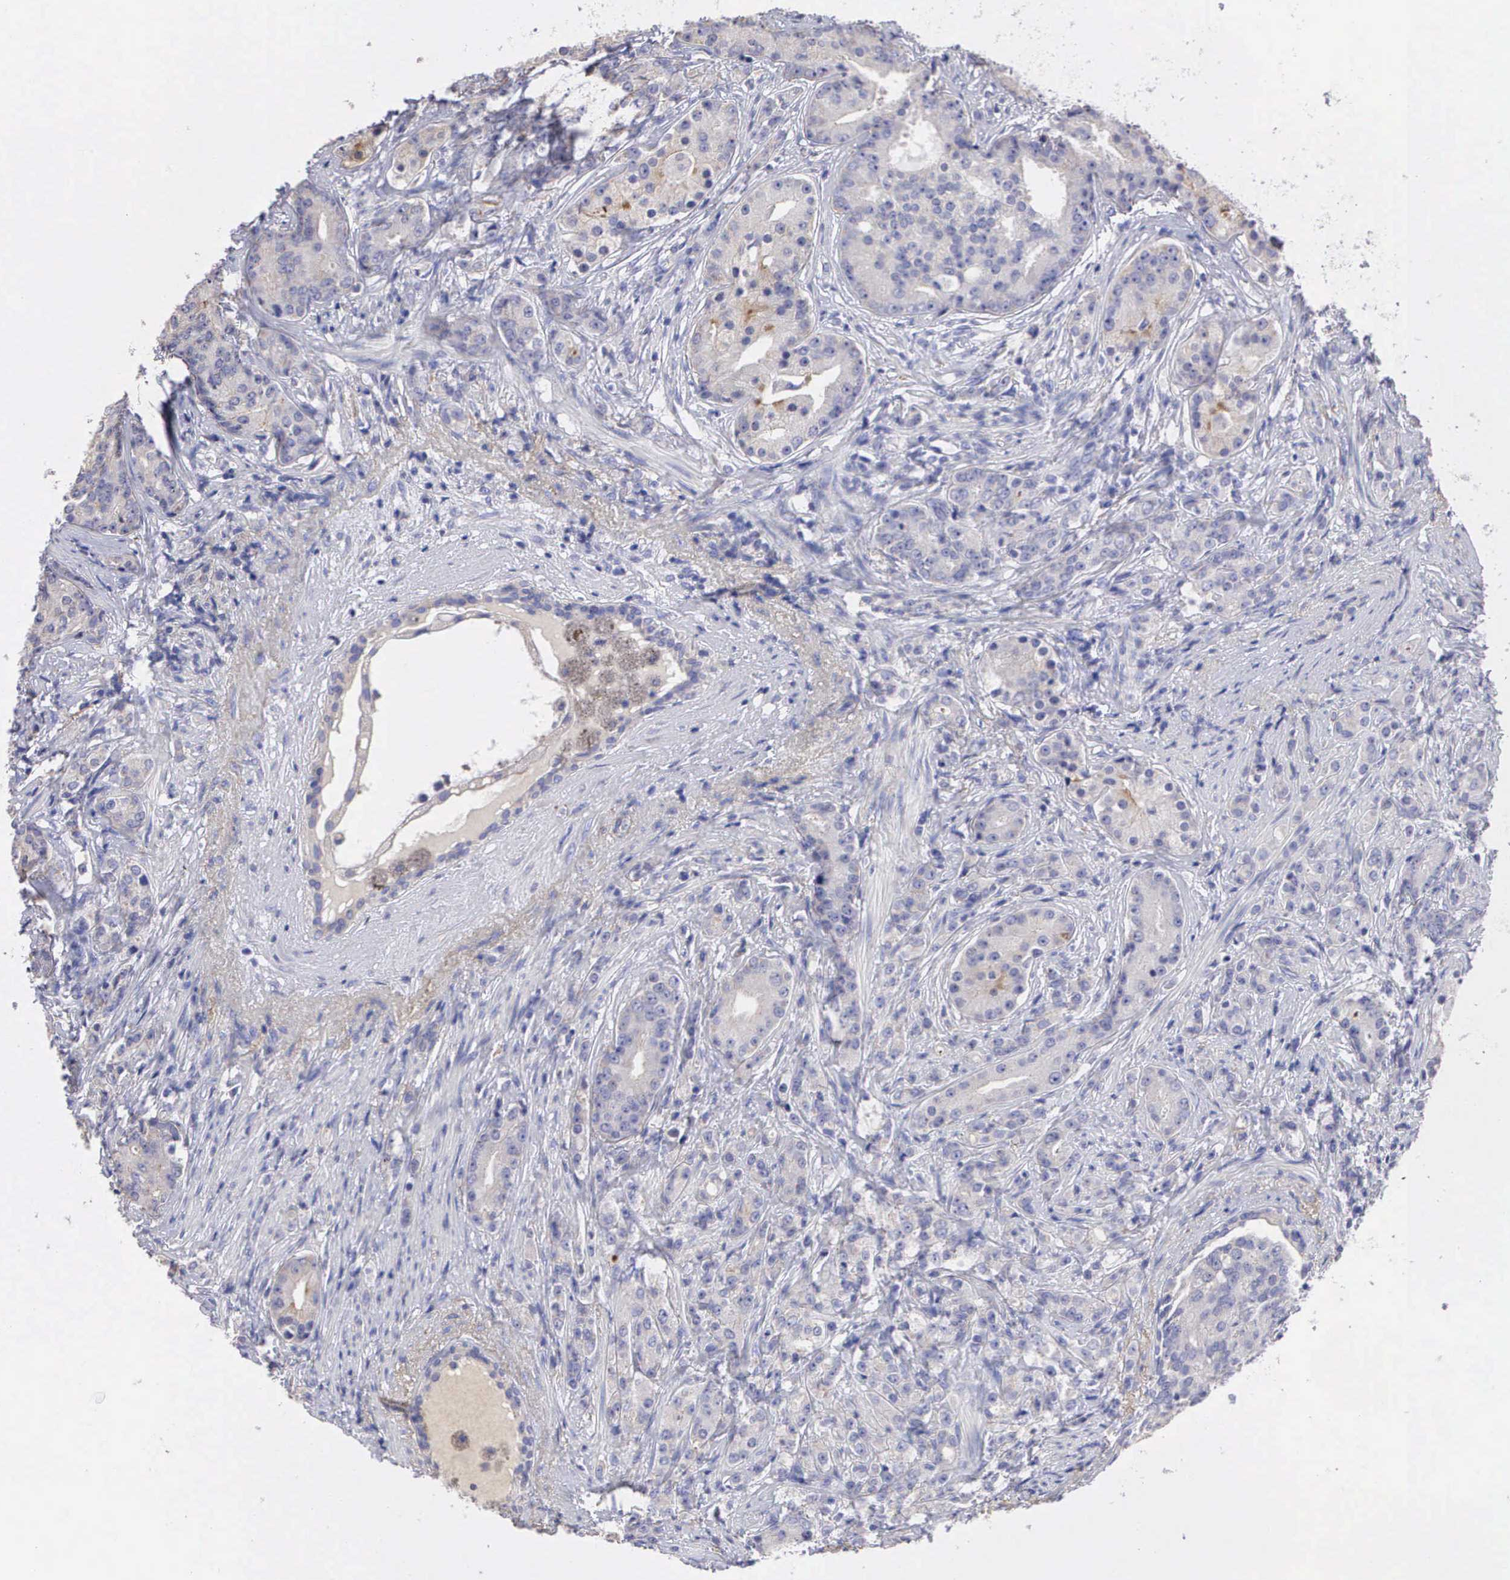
{"staining": {"intensity": "weak", "quantity": "25%-75%", "location": "cytoplasmic/membranous"}, "tissue": "prostate cancer", "cell_type": "Tumor cells", "image_type": "cancer", "snomed": [{"axis": "morphology", "description": "Adenocarcinoma, Medium grade"}, {"axis": "topography", "description": "Prostate"}], "caption": "IHC (DAB) staining of medium-grade adenocarcinoma (prostate) demonstrates weak cytoplasmic/membranous protein expression in about 25%-75% of tumor cells.", "gene": "CLU", "patient": {"sex": "male", "age": 59}}